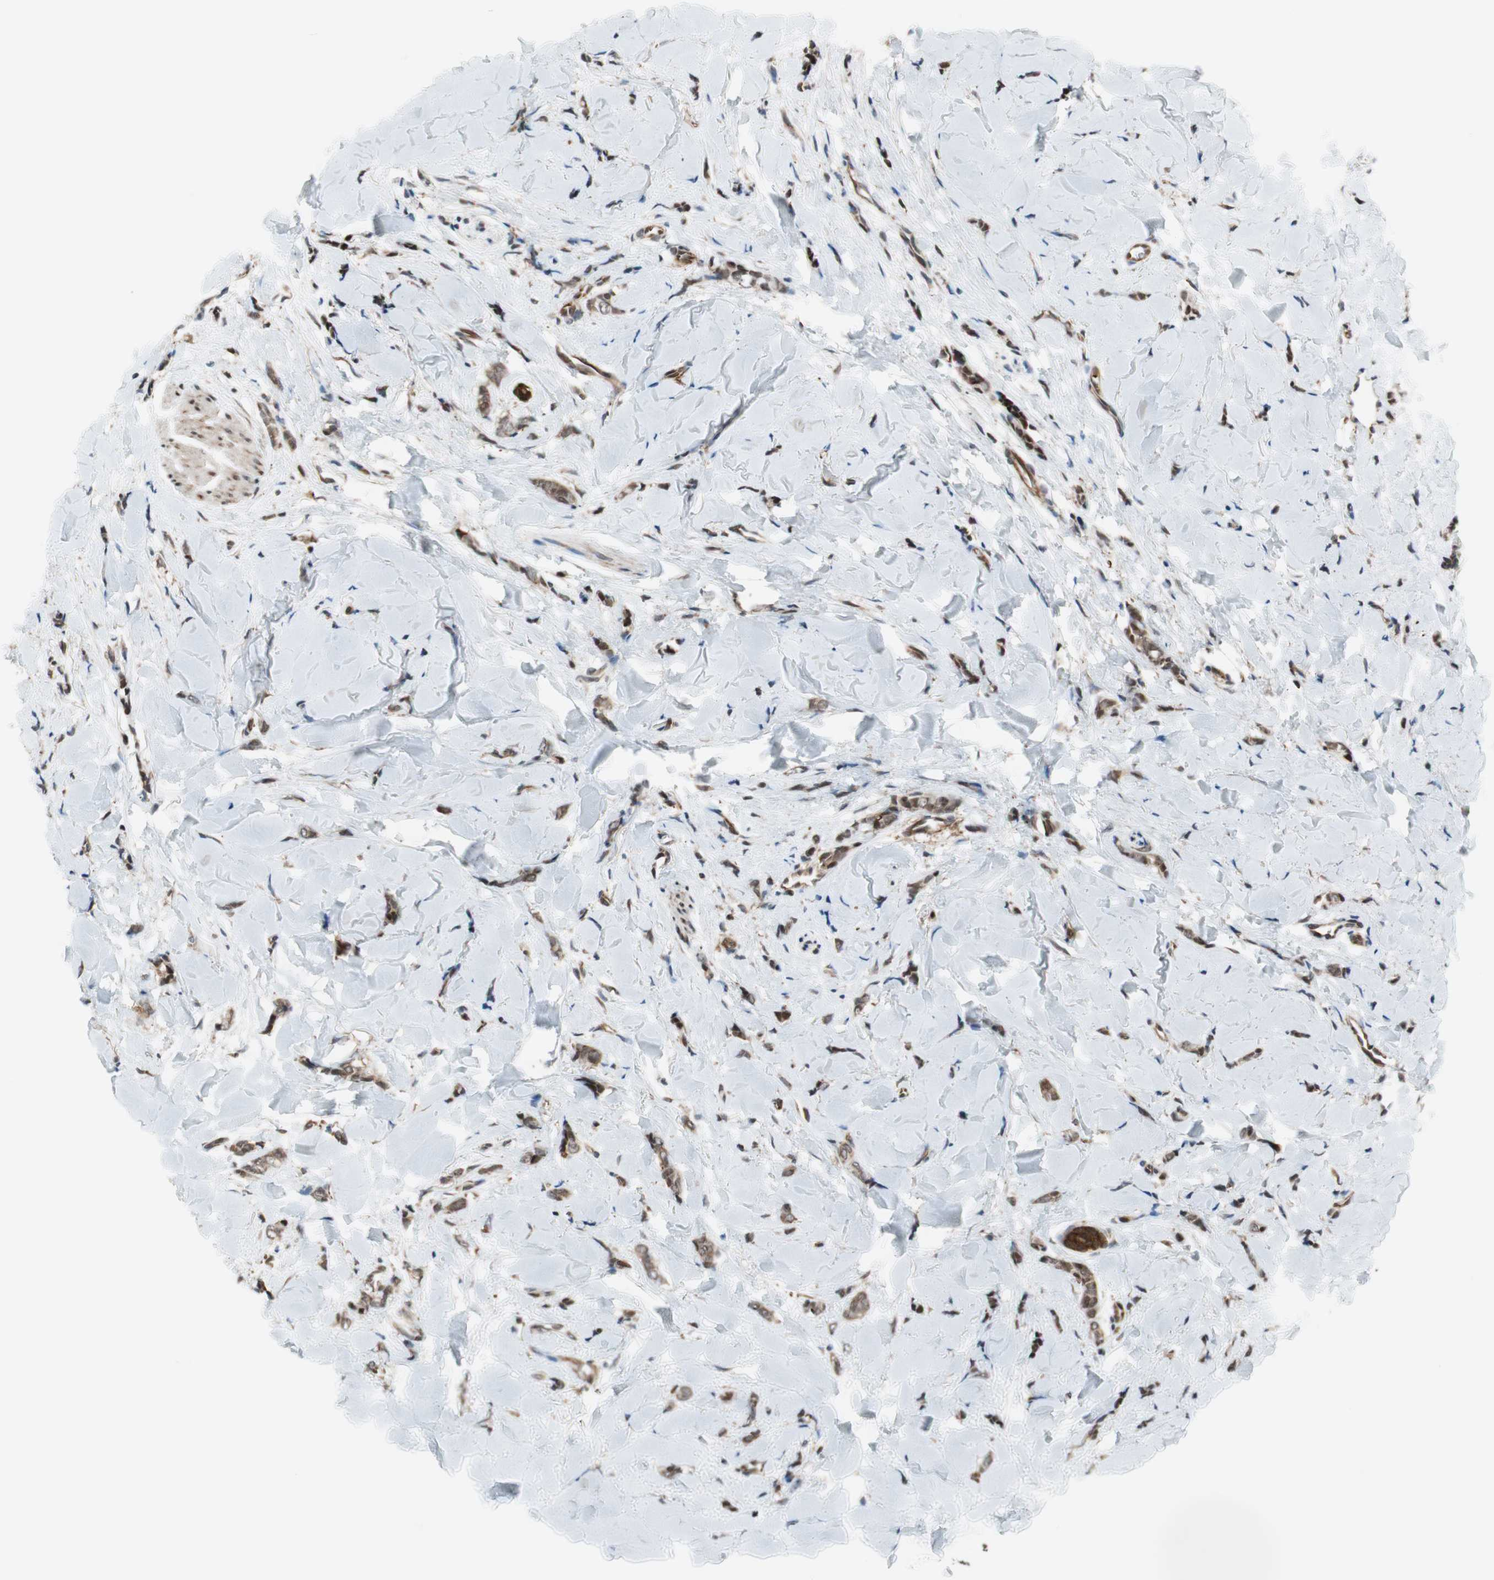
{"staining": {"intensity": "moderate", "quantity": ">75%", "location": "cytoplasmic/membranous"}, "tissue": "breast cancer", "cell_type": "Tumor cells", "image_type": "cancer", "snomed": [{"axis": "morphology", "description": "Lobular carcinoma"}, {"axis": "topography", "description": "Skin"}, {"axis": "topography", "description": "Breast"}], "caption": "High-magnification brightfield microscopy of breast cancer (lobular carcinoma) stained with DAB (brown) and counterstained with hematoxylin (blue). tumor cells exhibit moderate cytoplasmic/membranous staining is seen in approximately>75% of cells.", "gene": "ZNF512B", "patient": {"sex": "female", "age": 46}}